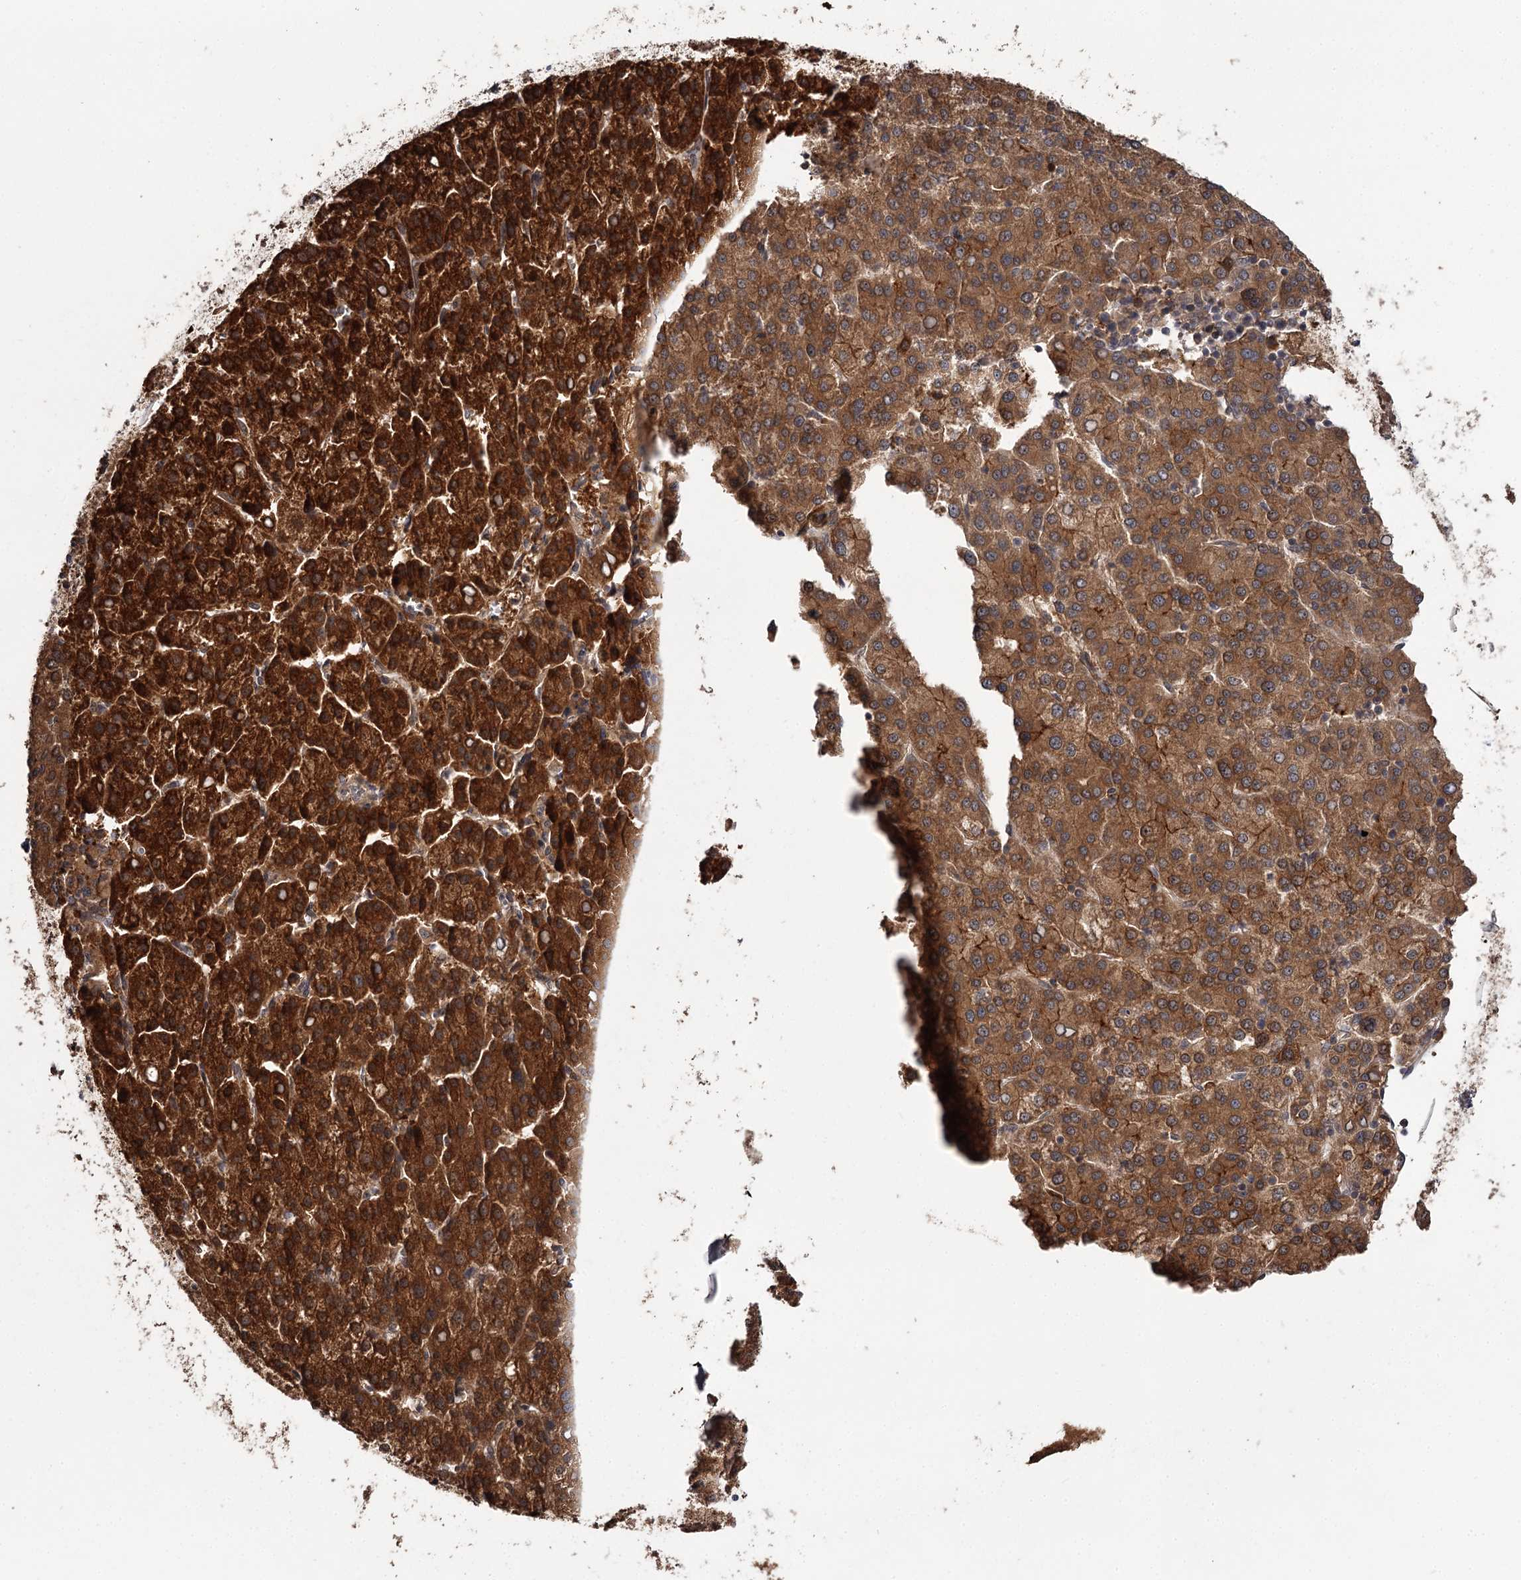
{"staining": {"intensity": "strong", "quantity": ">75%", "location": "cytoplasmic/membranous"}, "tissue": "liver cancer", "cell_type": "Tumor cells", "image_type": "cancer", "snomed": [{"axis": "morphology", "description": "Carcinoma, Hepatocellular, NOS"}, {"axis": "topography", "description": "Liver"}], "caption": "Liver cancer stained with immunohistochemistry (IHC) exhibits strong cytoplasmic/membranous expression in approximately >75% of tumor cells. The staining was performed using DAB, with brown indicating positive protein expression. Nuclei are stained blue with hematoxylin.", "gene": "TTC12", "patient": {"sex": "female", "age": 58}}